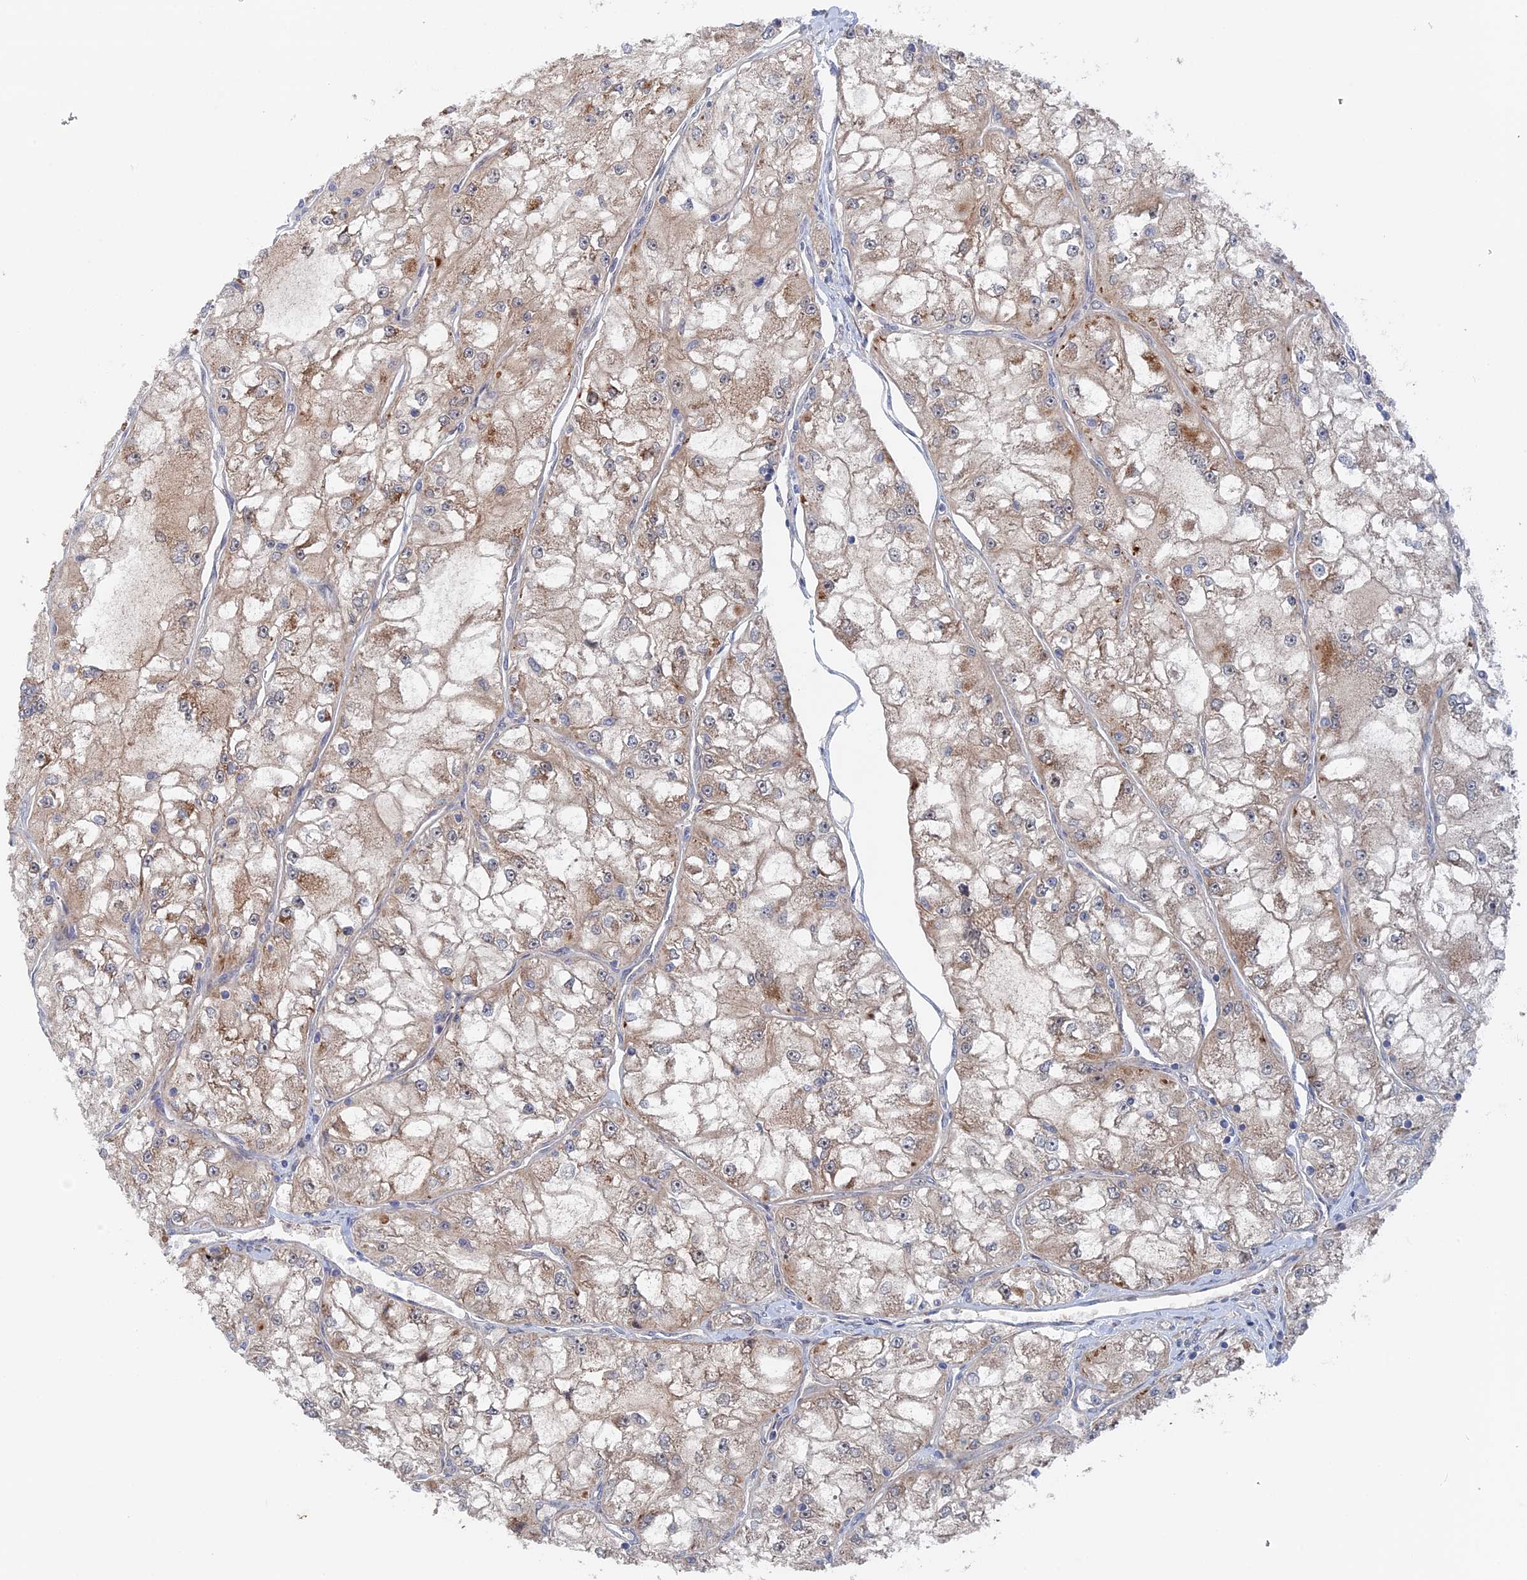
{"staining": {"intensity": "weak", "quantity": "25%-75%", "location": "cytoplasmic/membranous"}, "tissue": "renal cancer", "cell_type": "Tumor cells", "image_type": "cancer", "snomed": [{"axis": "morphology", "description": "Adenocarcinoma, NOS"}, {"axis": "topography", "description": "Kidney"}], "caption": "Tumor cells demonstrate low levels of weak cytoplasmic/membranous staining in about 25%-75% of cells in renal cancer.", "gene": "ELOVL6", "patient": {"sex": "female", "age": 72}}